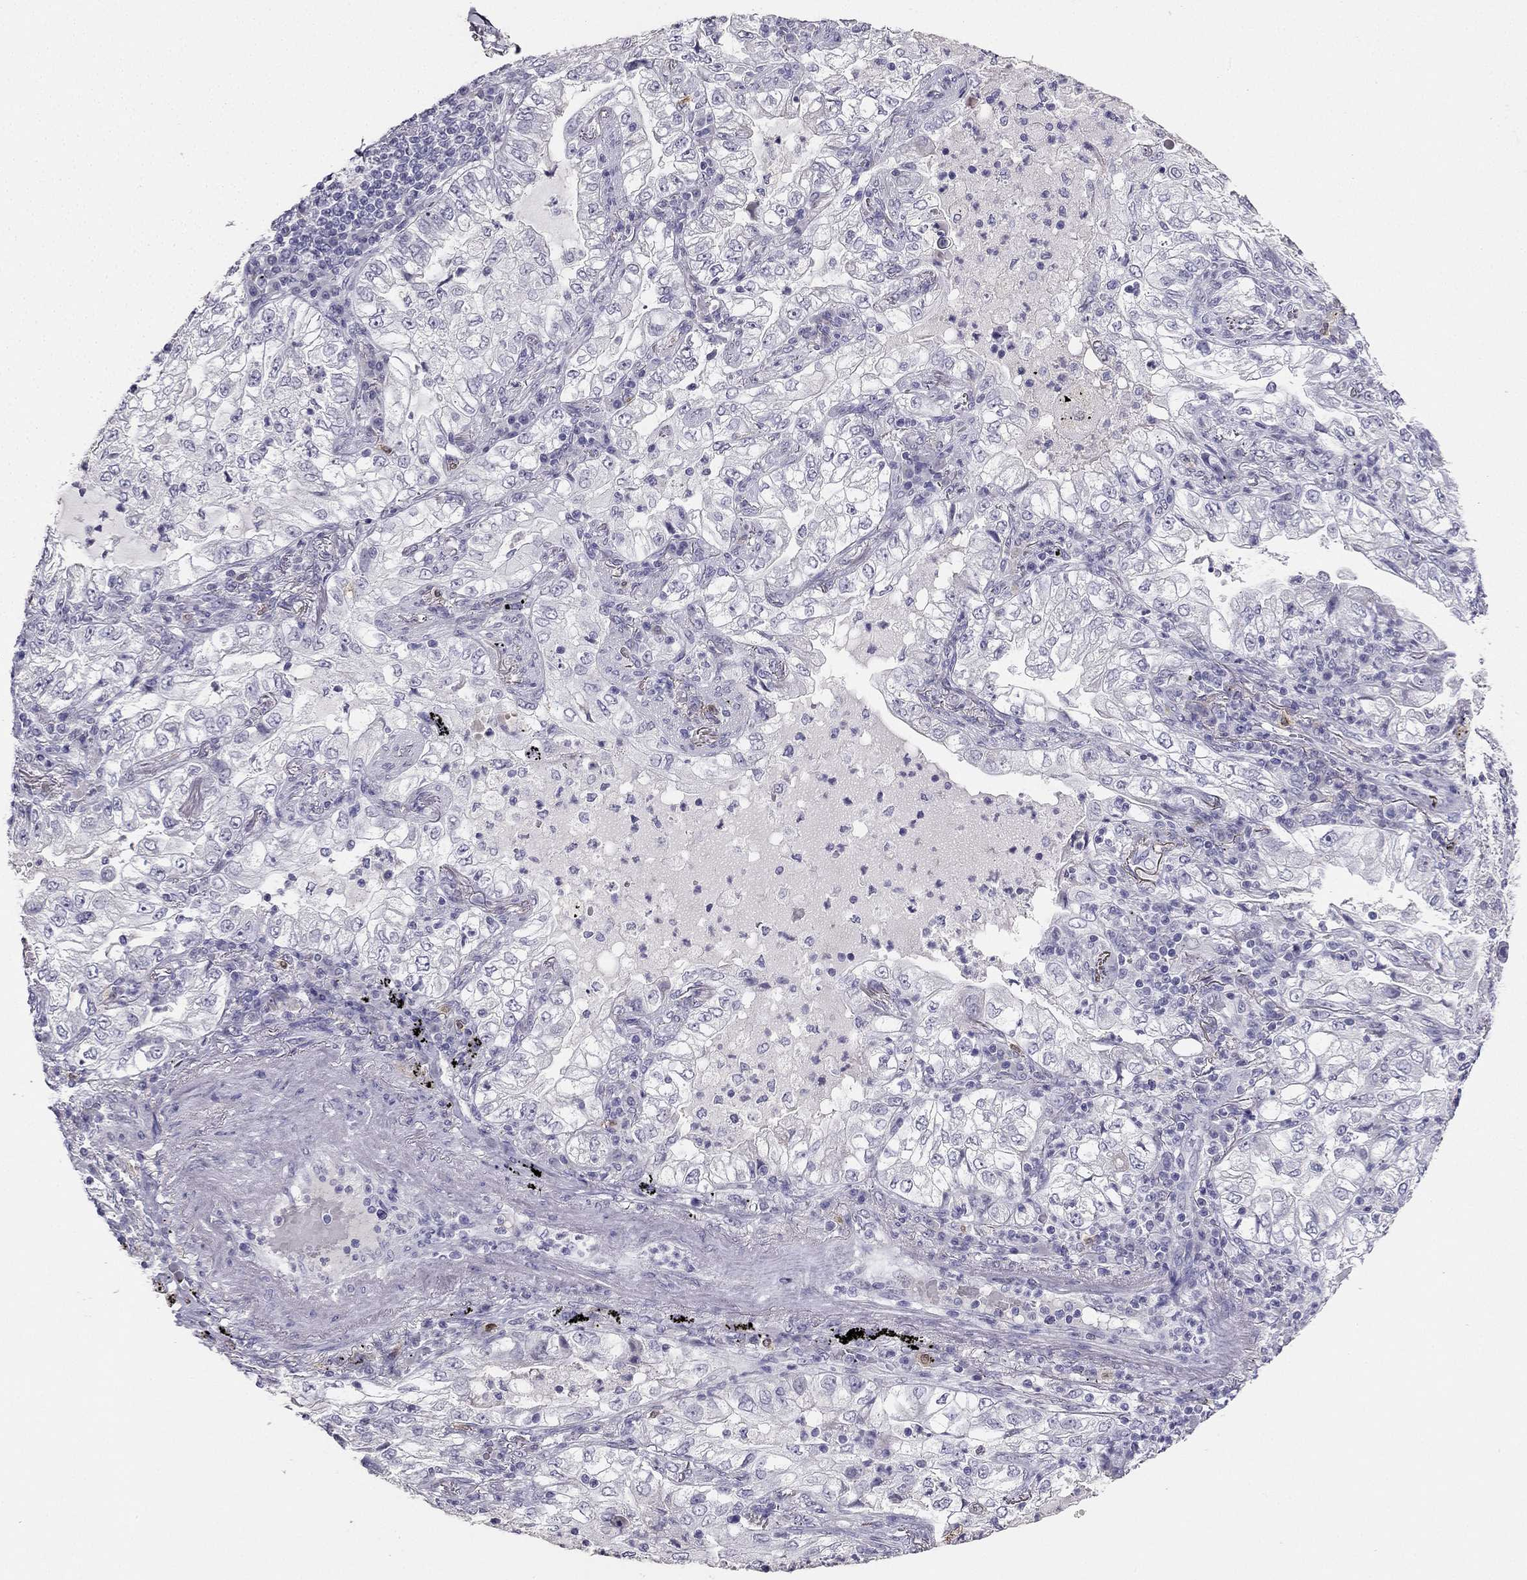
{"staining": {"intensity": "negative", "quantity": "none", "location": "none"}, "tissue": "lung cancer", "cell_type": "Tumor cells", "image_type": "cancer", "snomed": [{"axis": "morphology", "description": "Adenocarcinoma, NOS"}, {"axis": "topography", "description": "Lung"}], "caption": "Tumor cells show no significant protein expression in lung cancer (adenocarcinoma).", "gene": "CALB2", "patient": {"sex": "female", "age": 73}}